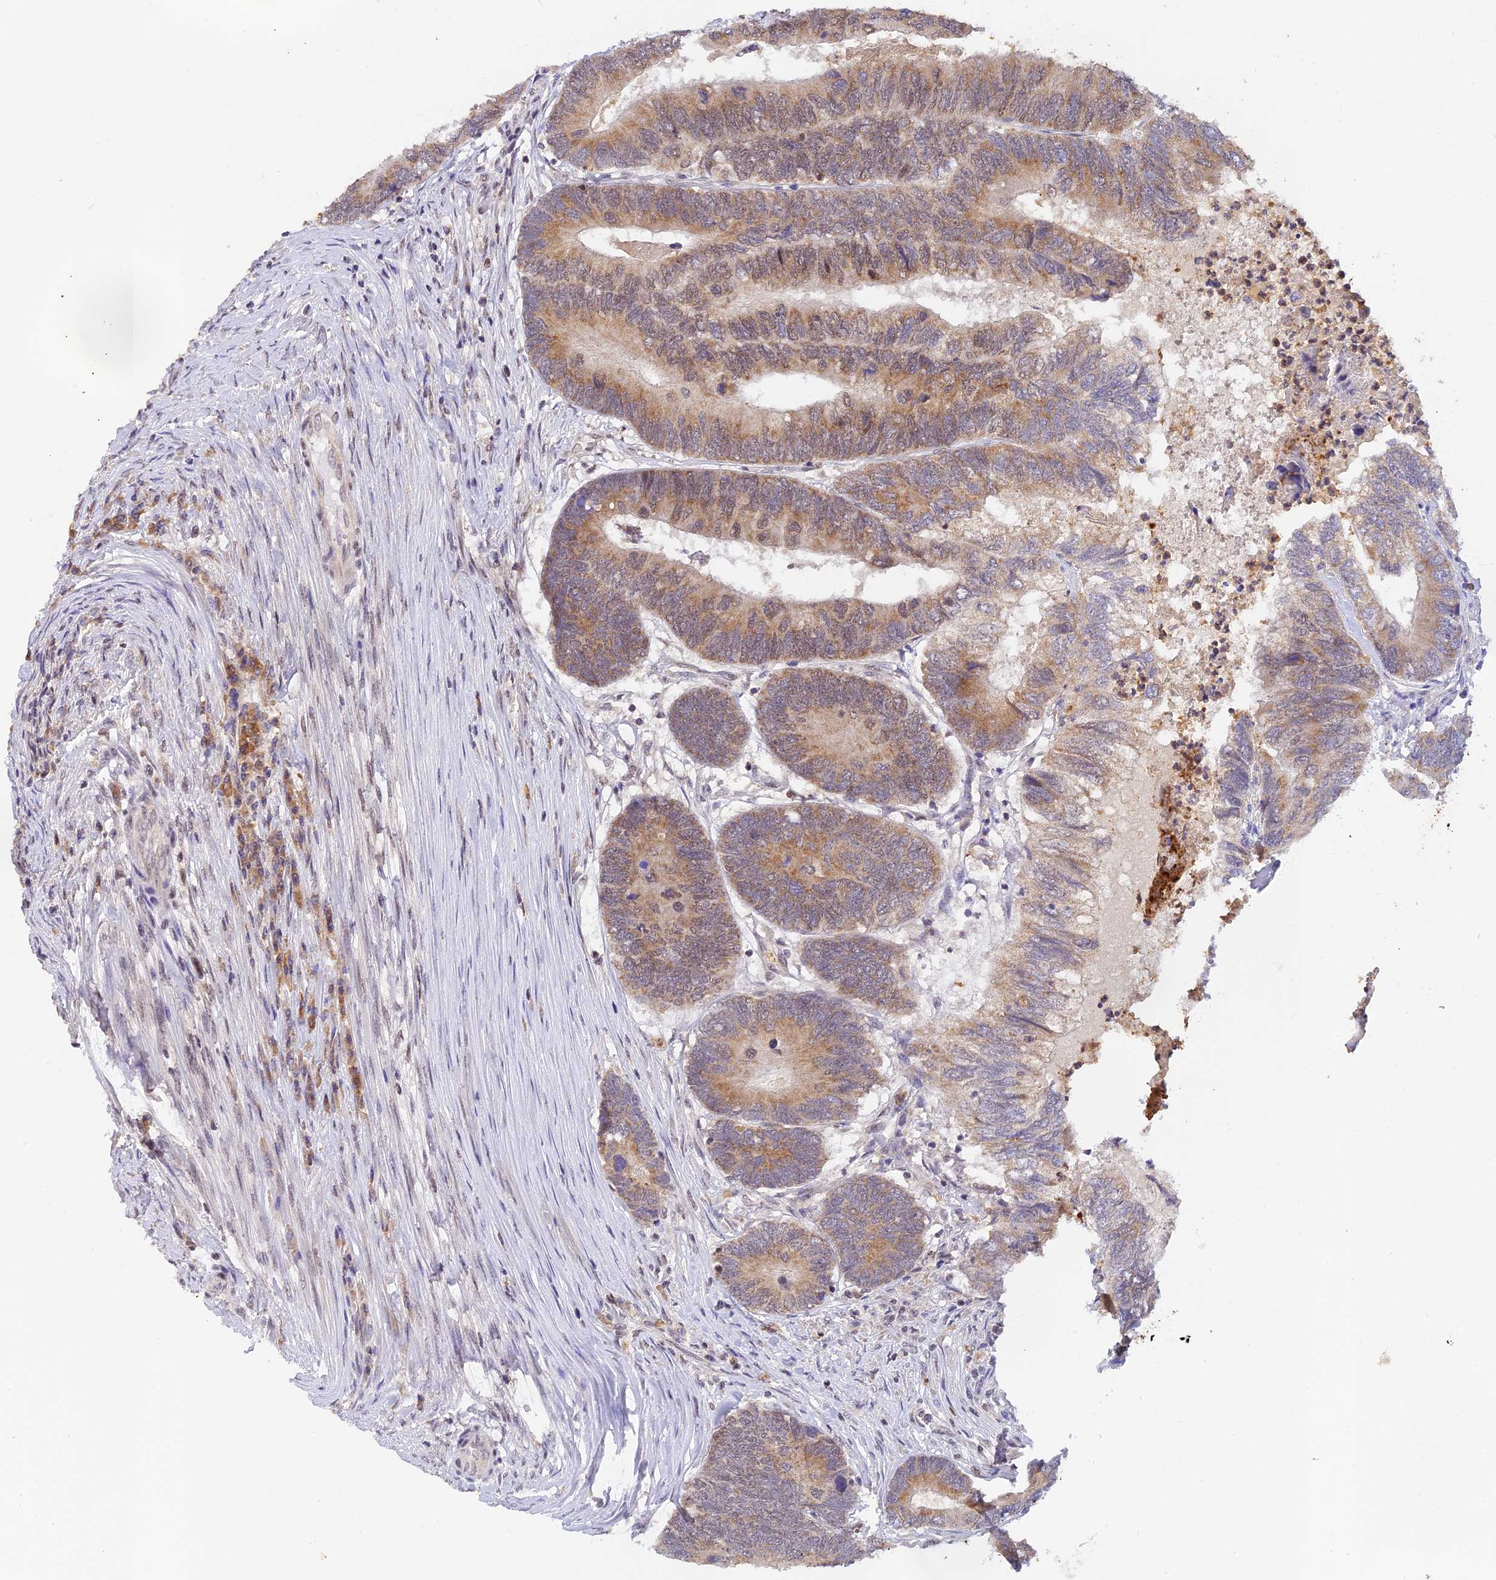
{"staining": {"intensity": "moderate", "quantity": ">75%", "location": "cytoplasmic/membranous"}, "tissue": "colorectal cancer", "cell_type": "Tumor cells", "image_type": "cancer", "snomed": [{"axis": "morphology", "description": "Adenocarcinoma, NOS"}, {"axis": "topography", "description": "Colon"}], "caption": "Immunohistochemistry (IHC) histopathology image of neoplastic tissue: colorectal adenocarcinoma stained using immunohistochemistry (IHC) exhibits medium levels of moderate protein expression localized specifically in the cytoplasmic/membranous of tumor cells, appearing as a cytoplasmic/membranous brown color.", "gene": "PEX16", "patient": {"sex": "female", "age": 67}}